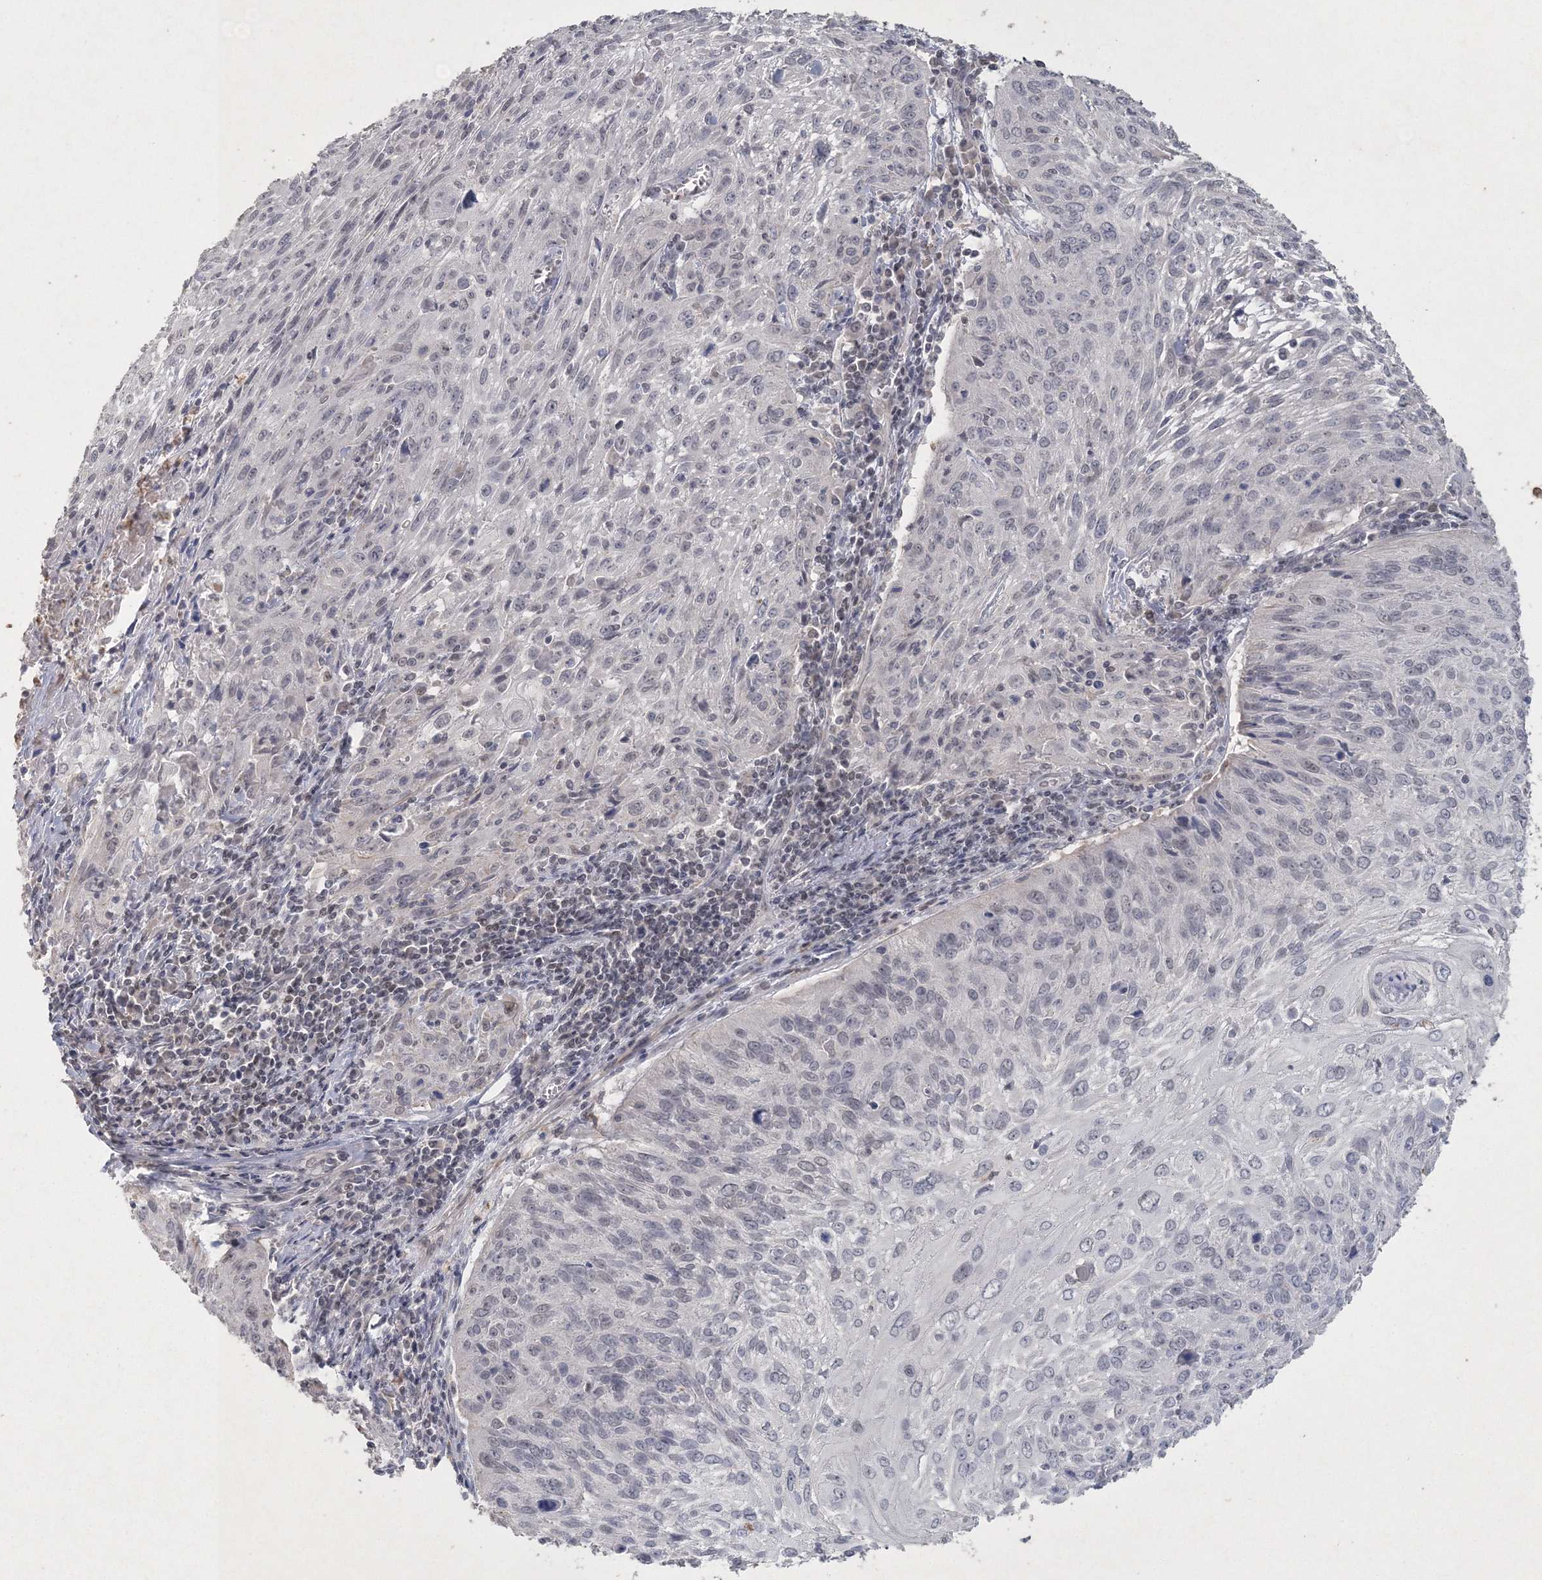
{"staining": {"intensity": "negative", "quantity": "none", "location": "none"}, "tissue": "cervical cancer", "cell_type": "Tumor cells", "image_type": "cancer", "snomed": [{"axis": "morphology", "description": "Squamous cell carcinoma, NOS"}, {"axis": "topography", "description": "Cervix"}], "caption": "Cervical cancer stained for a protein using immunohistochemistry (IHC) reveals no expression tumor cells.", "gene": "UIMC1", "patient": {"sex": "female", "age": 51}}